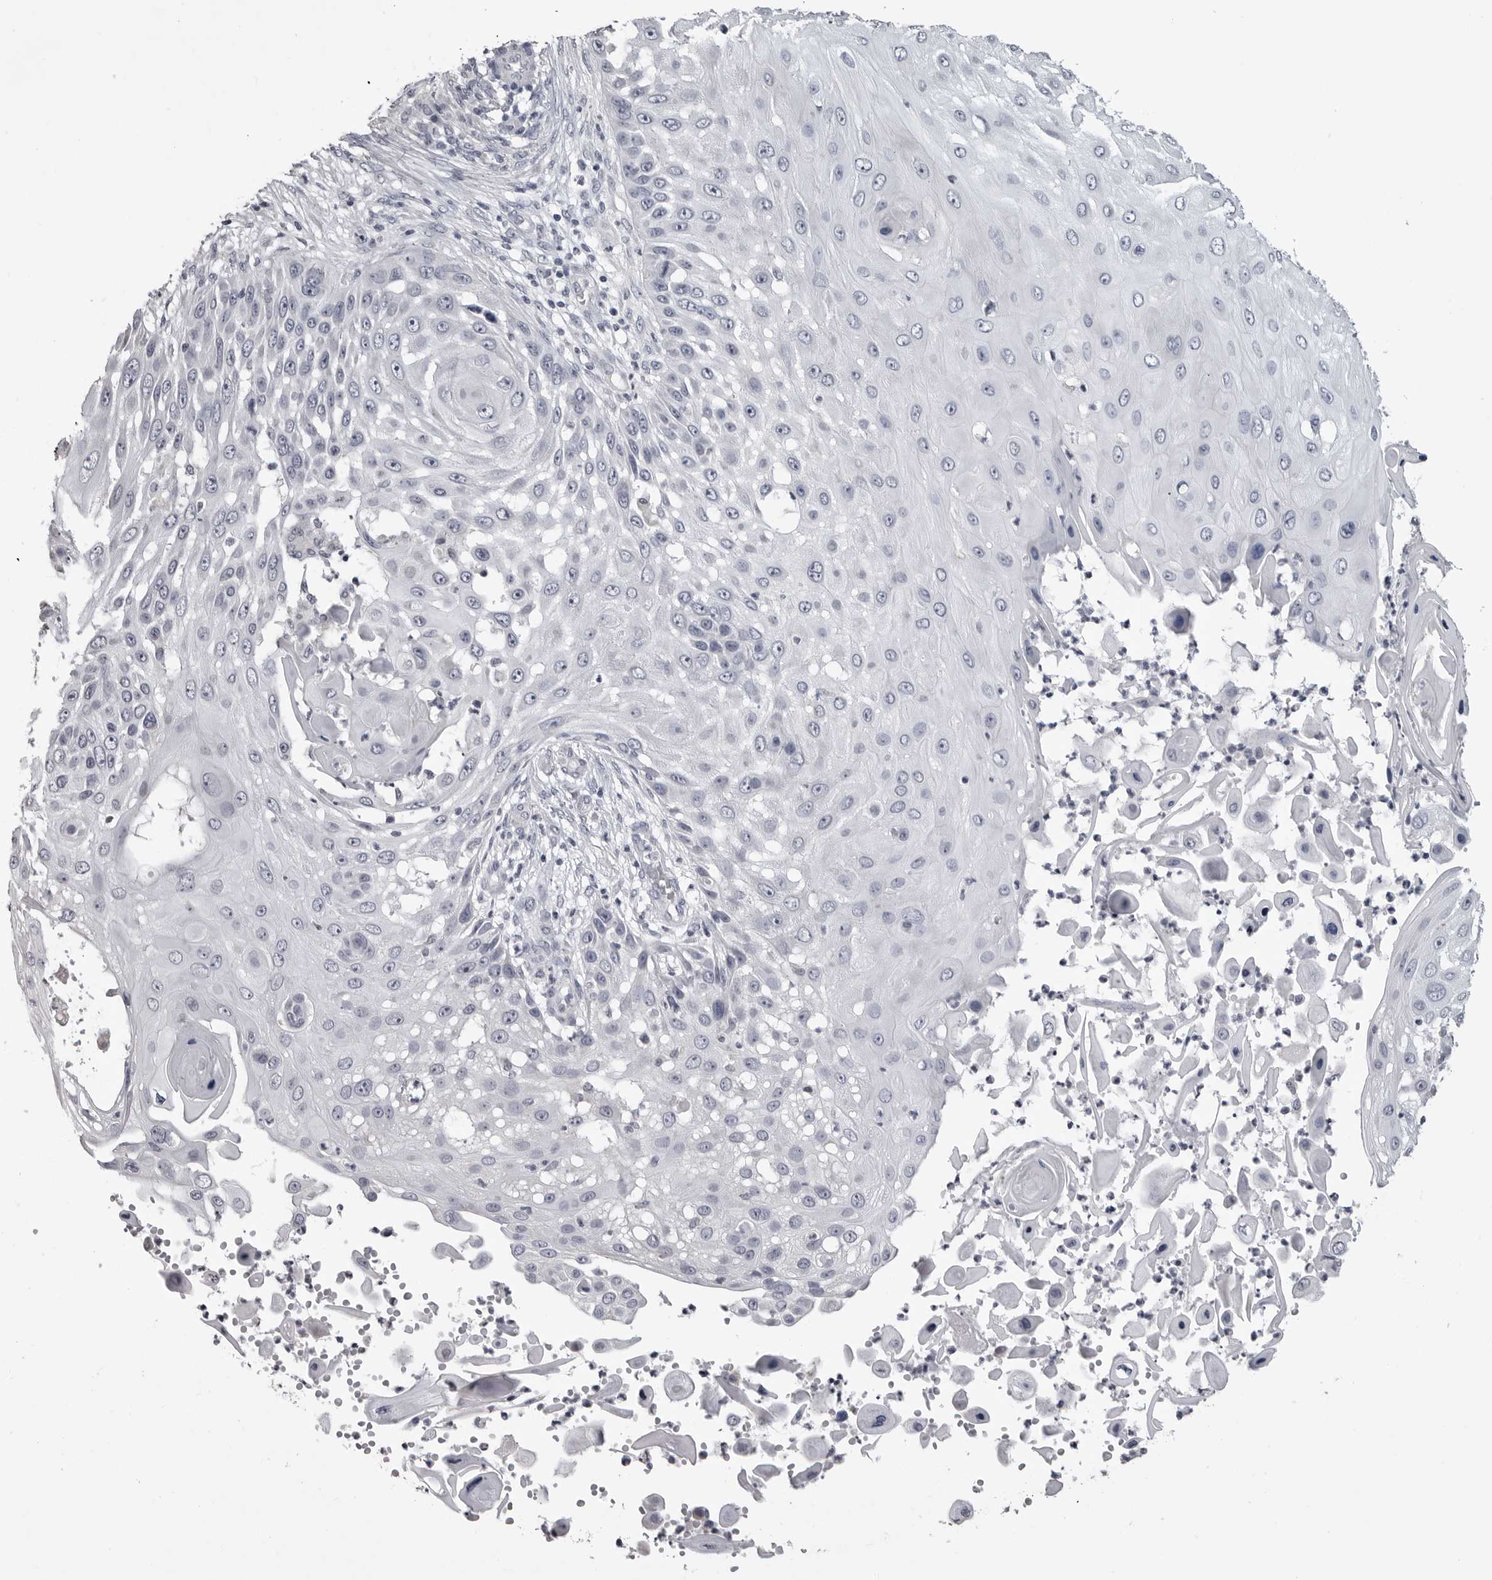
{"staining": {"intensity": "negative", "quantity": "none", "location": "none"}, "tissue": "skin cancer", "cell_type": "Tumor cells", "image_type": "cancer", "snomed": [{"axis": "morphology", "description": "Squamous cell carcinoma, NOS"}, {"axis": "topography", "description": "Skin"}], "caption": "Immunohistochemistry (IHC) micrograph of neoplastic tissue: skin cancer (squamous cell carcinoma) stained with DAB demonstrates no significant protein staining in tumor cells.", "gene": "GPN2", "patient": {"sex": "female", "age": 44}}